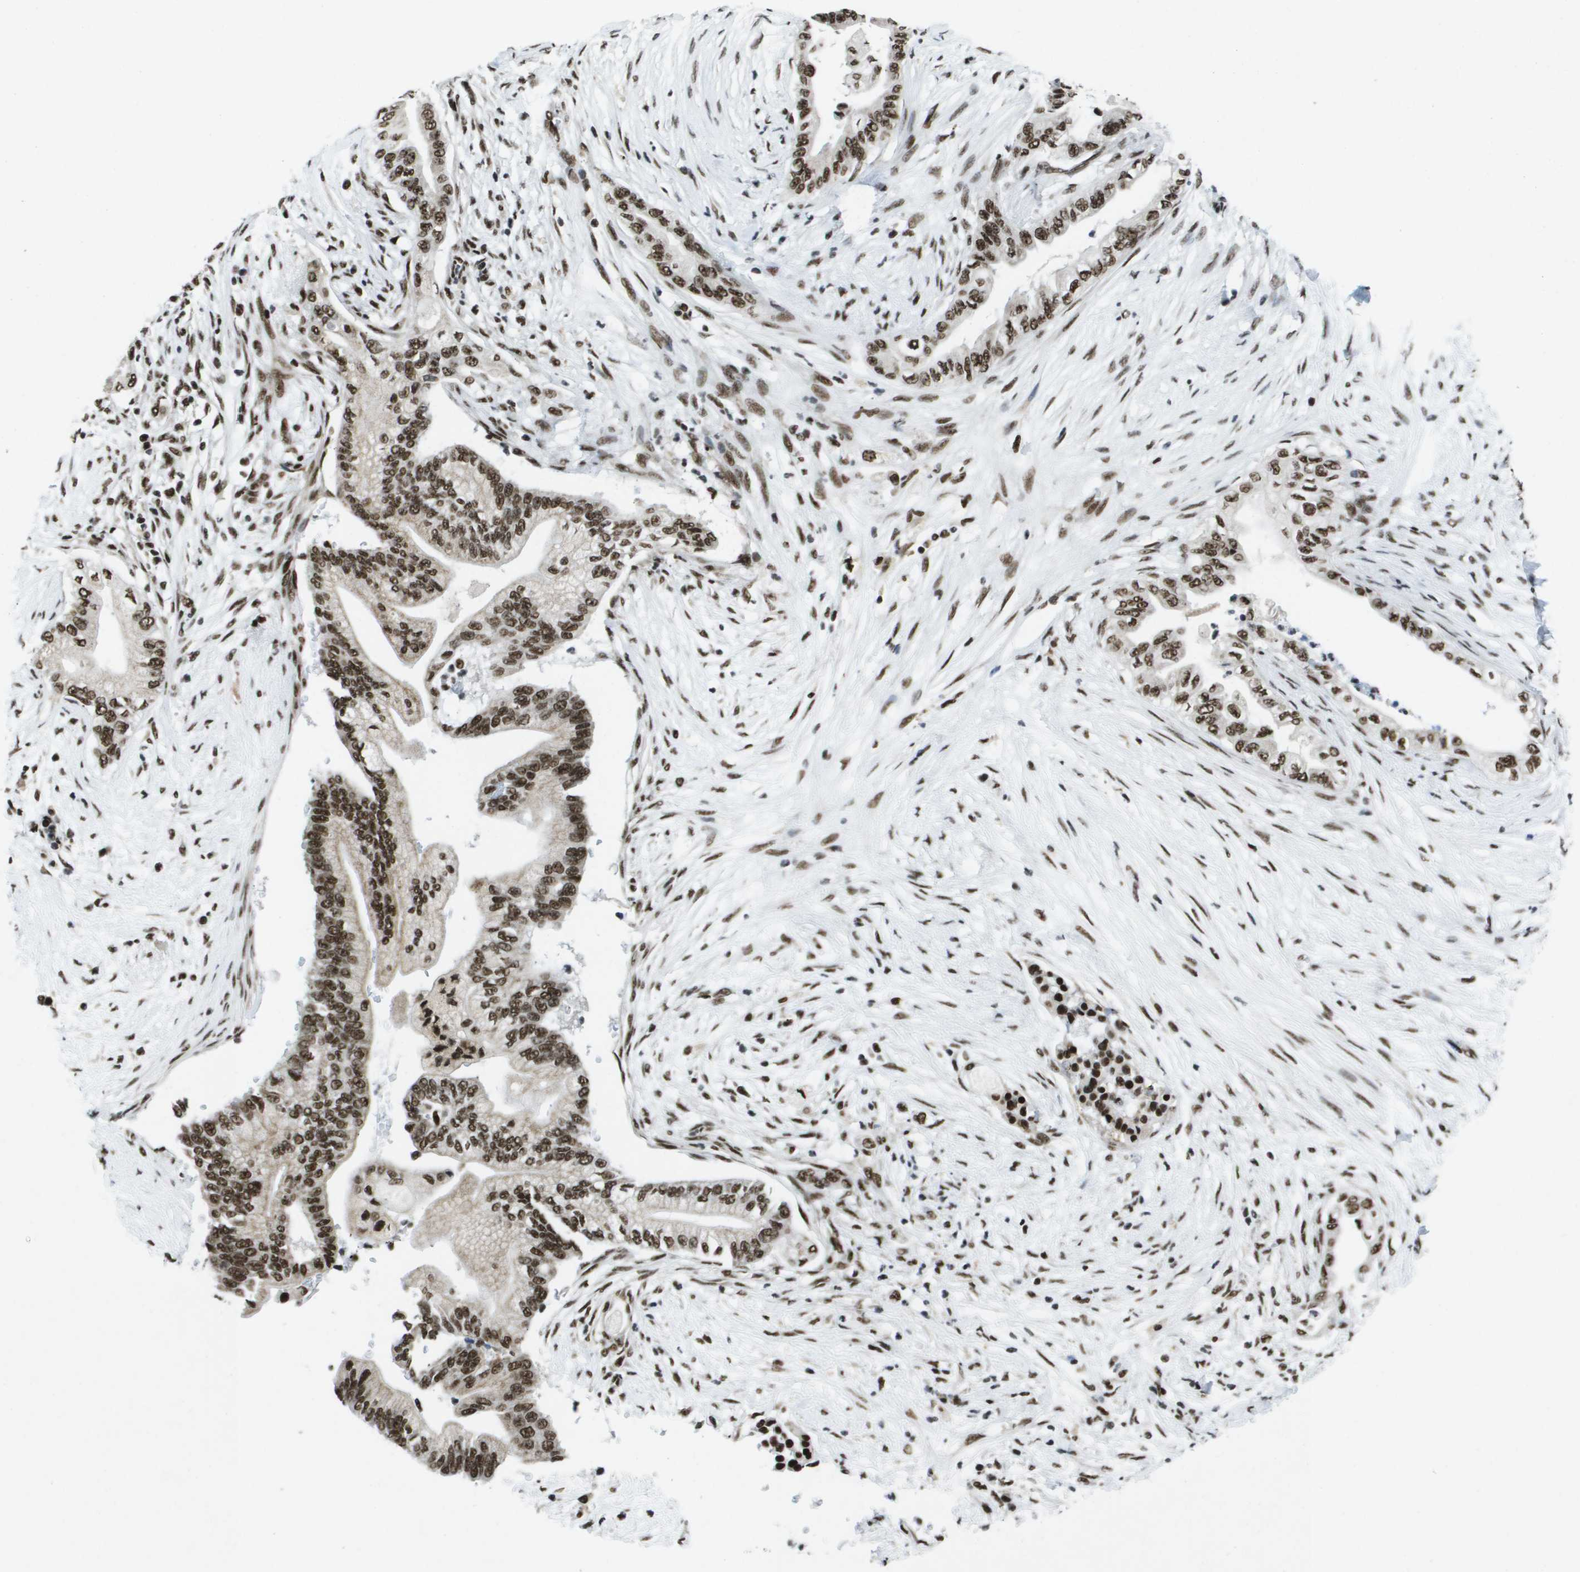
{"staining": {"intensity": "strong", "quantity": ">75%", "location": "nuclear"}, "tissue": "pancreatic cancer", "cell_type": "Tumor cells", "image_type": "cancer", "snomed": [{"axis": "morphology", "description": "Normal tissue, NOS"}, {"axis": "morphology", "description": "Adenocarcinoma, NOS"}, {"axis": "topography", "description": "Pancreas"}, {"axis": "topography", "description": "Duodenum"}], "caption": "Strong nuclear staining for a protein is identified in about >75% of tumor cells of pancreatic cancer using immunohistochemistry.", "gene": "NSRP1", "patient": {"sex": "female", "age": 60}}